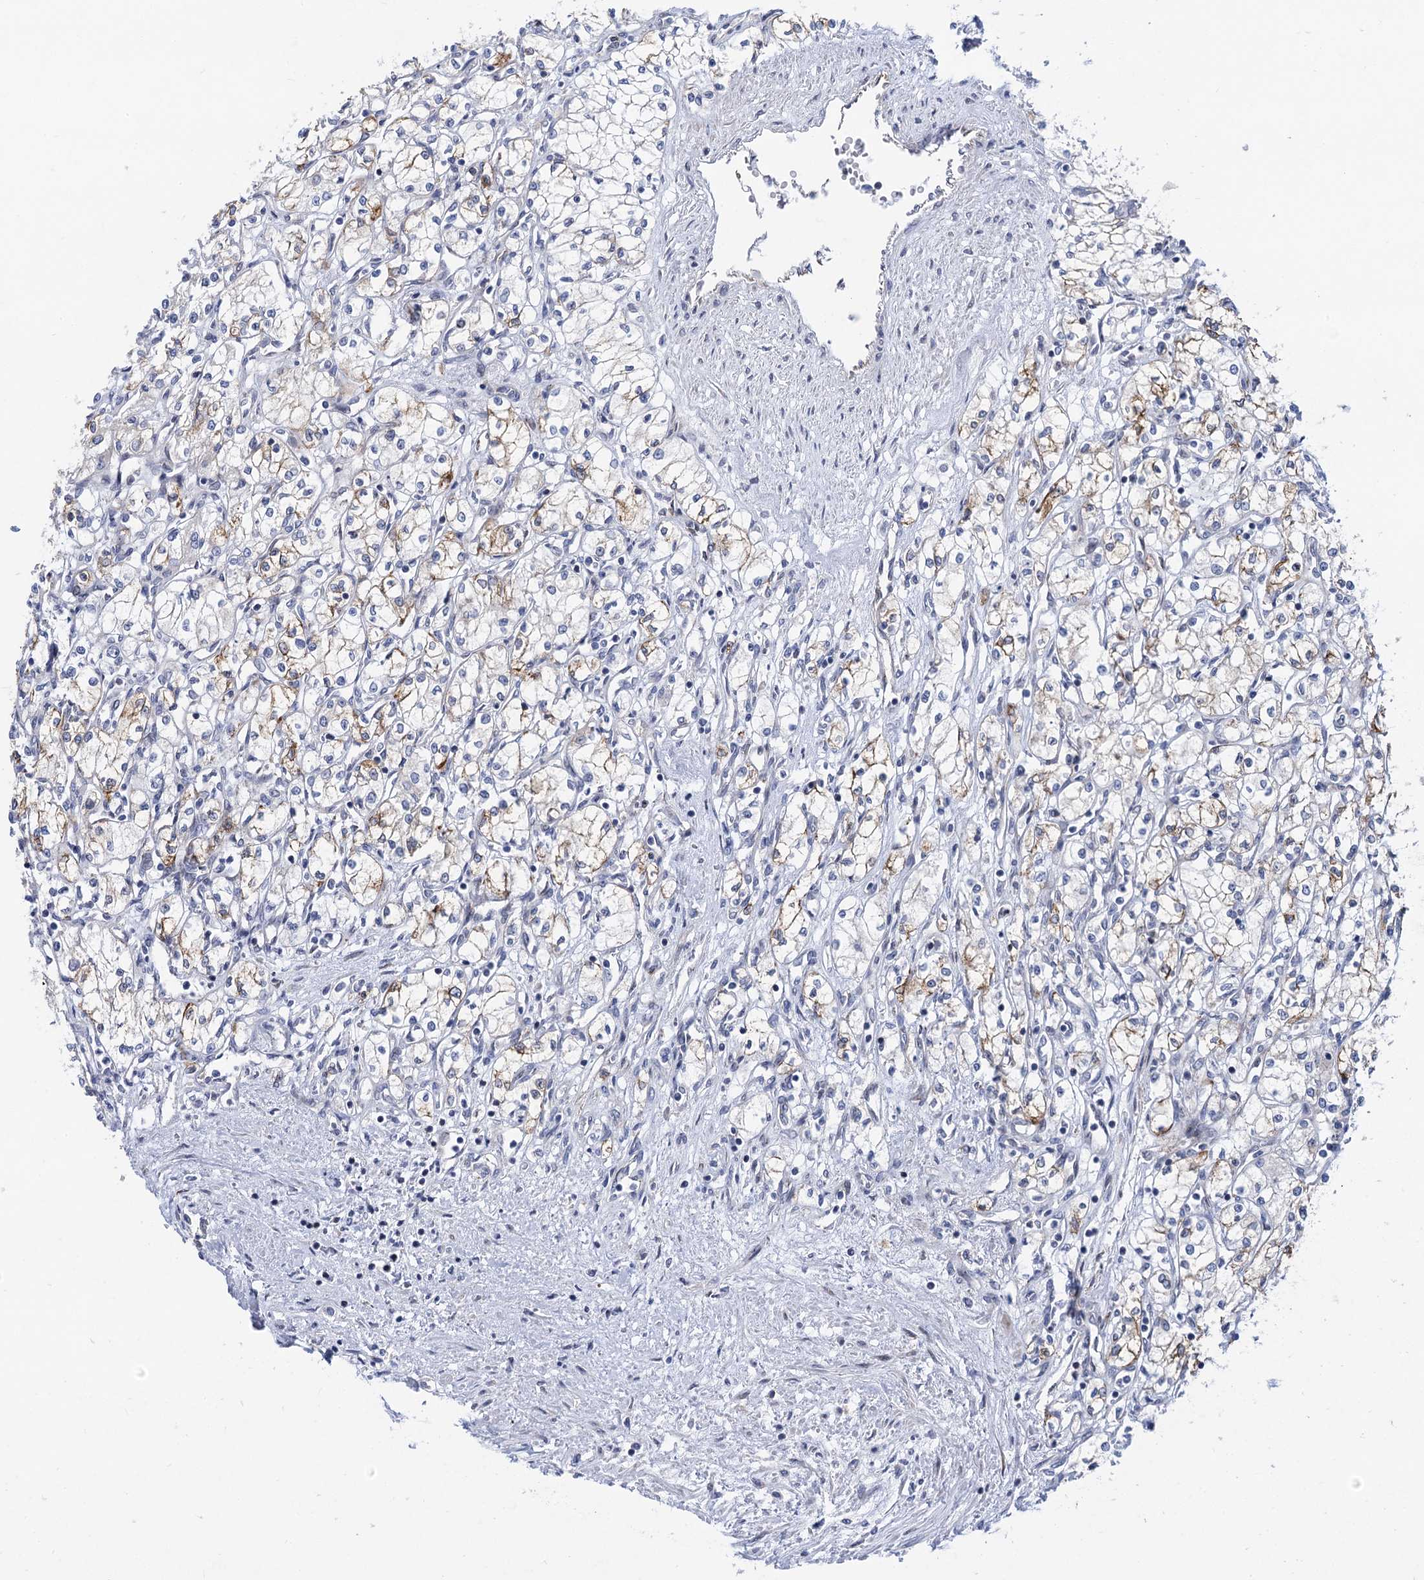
{"staining": {"intensity": "weak", "quantity": "<25%", "location": "cytoplasmic/membranous"}, "tissue": "renal cancer", "cell_type": "Tumor cells", "image_type": "cancer", "snomed": [{"axis": "morphology", "description": "Adenocarcinoma, NOS"}, {"axis": "topography", "description": "Kidney"}], "caption": "A micrograph of renal cancer (adenocarcinoma) stained for a protein shows no brown staining in tumor cells.", "gene": "QPCTL", "patient": {"sex": "male", "age": 59}}